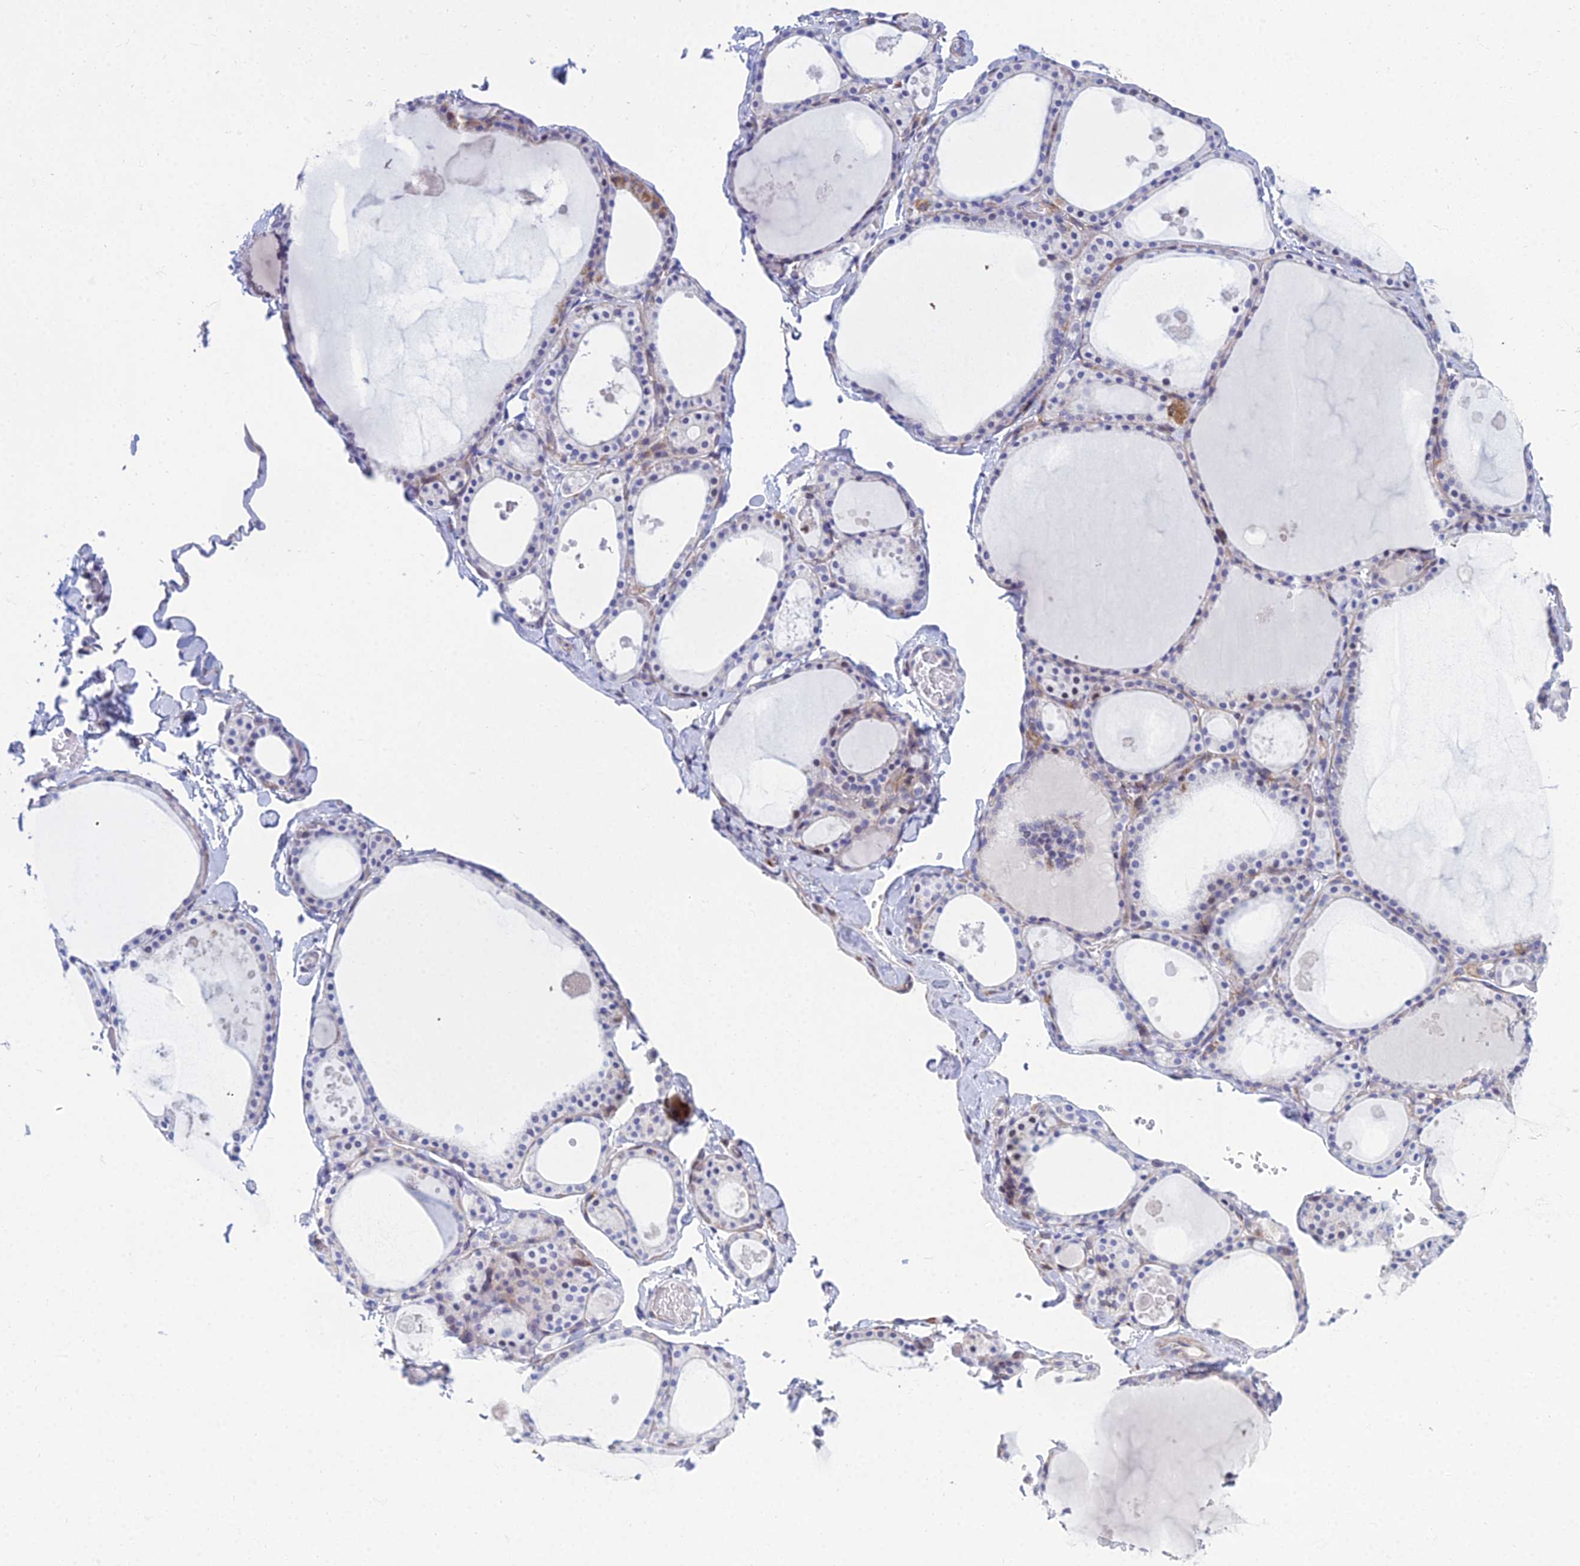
{"staining": {"intensity": "negative", "quantity": "none", "location": "none"}, "tissue": "thyroid gland", "cell_type": "Glandular cells", "image_type": "normal", "snomed": [{"axis": "morphology", "description": "Normal tissue, NOS"}, {"axis": "topography", "description": "Thyroid gland"}], "caption": "This image is of normal thyroid gland stained with immunohistochemistry (IHC) to label a protein in brown with the nuclei are counter-stained blue. There is no expression in glandular cells.", "gene": "PRR13", "patient": {"sex": "male", "age": 56}}